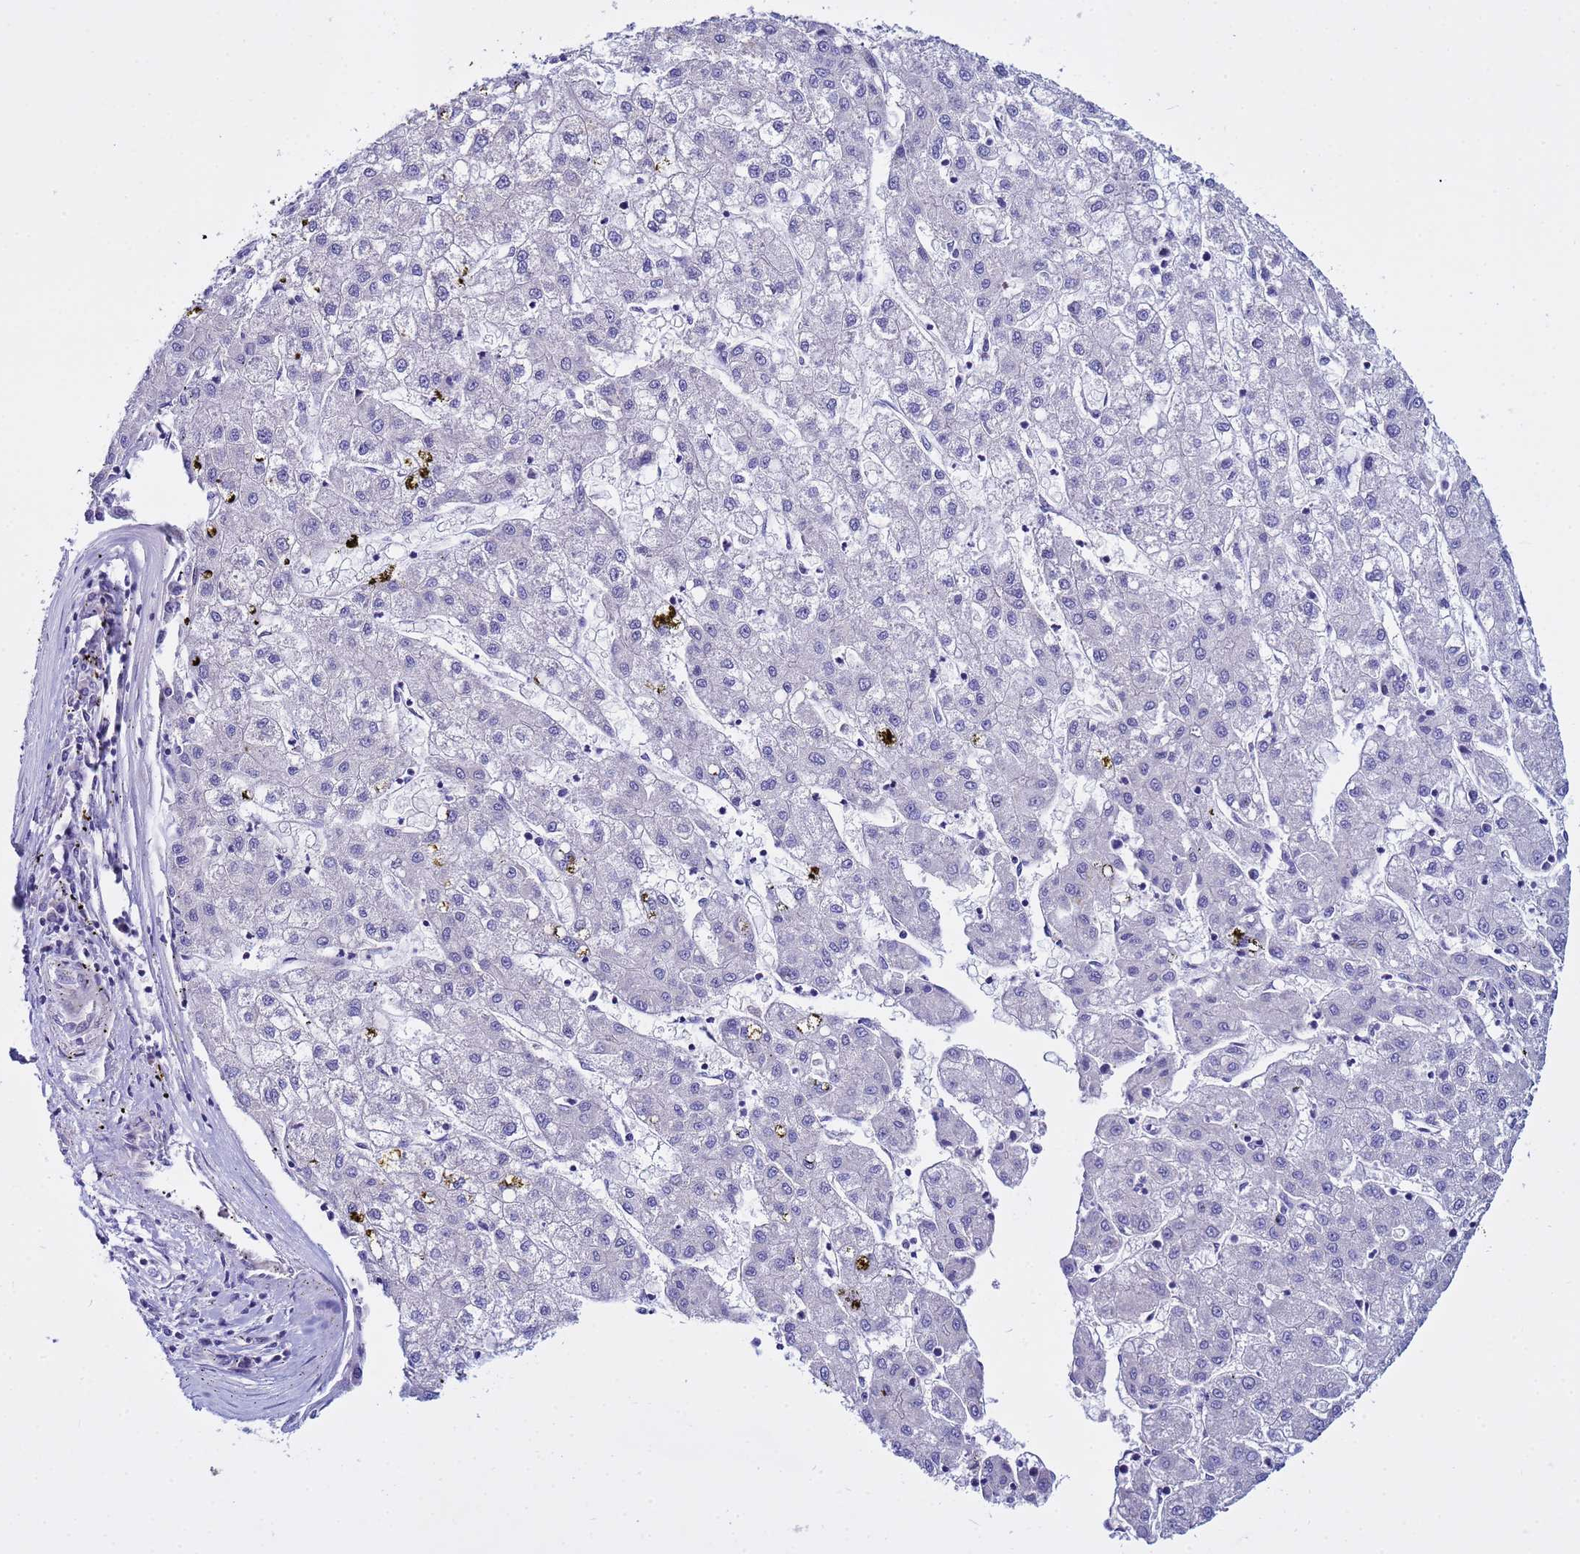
{"staining": {"intensity": "negative", "quantity": "none", "location": "none"}, "tissue": "liver cancer", "cell_type": "Tumor cells", "image_type": "cancer", "snomed": [{"axis": "morphology", "description": "Carcinoma, Hepatocellular, NOS"}, {"axis": "topography", "description": "Liver"}], "caption": "Tumor cells show no significant positivity in liver hepatocellular carcinoma. Nuclei are stained in blue.", "gene": "IGSF11", "patient": {"sex": "male", "age": 72}}